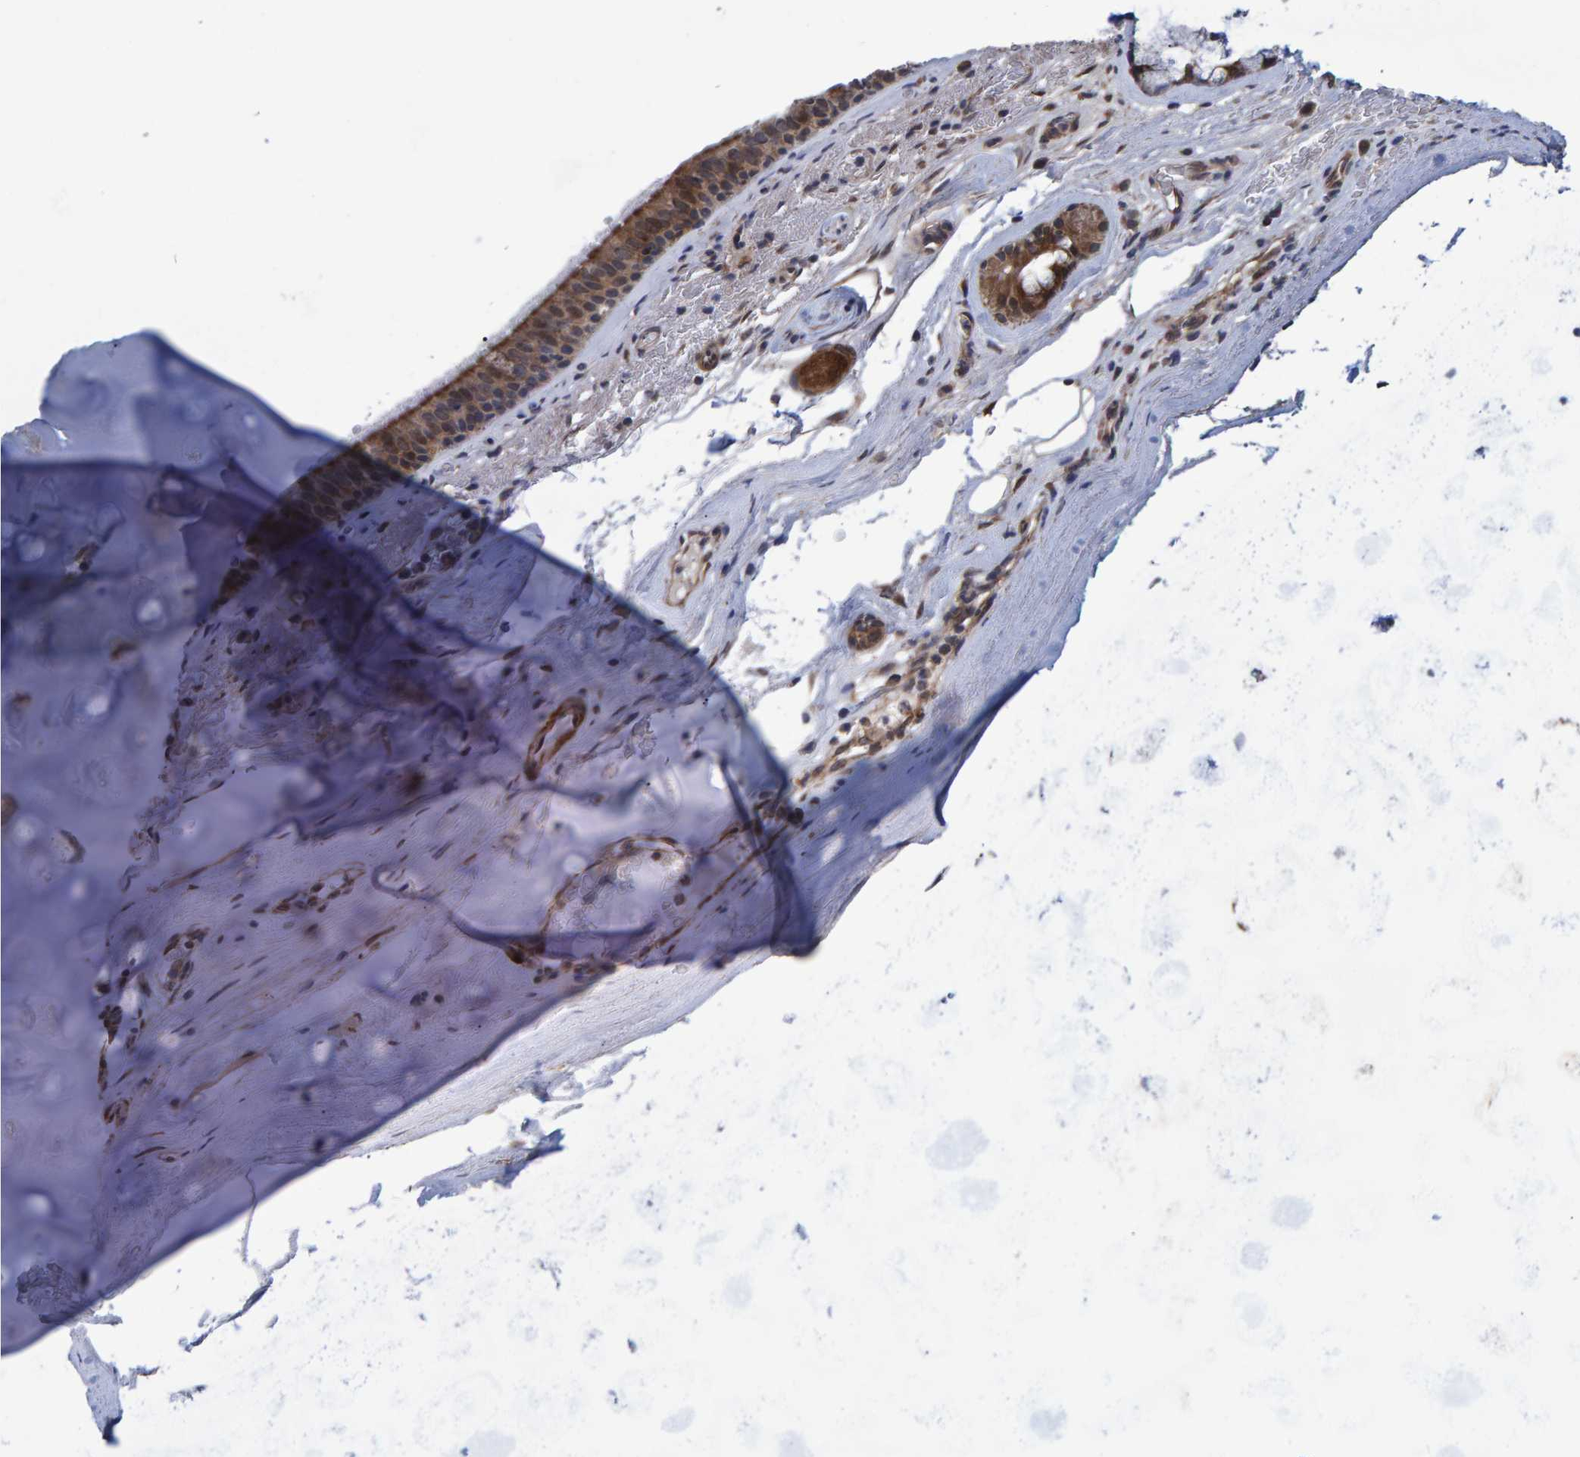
{"staining": {"intensity": "moderate", "quantity": ">75%", "location": "cytoplasmic/membranous"}, "tissue": "bronchus", "cell_type": "Respiratory epithelial cells", "image_type": "normal", "snomed": [{"axis": "morphology", "description": "Normal tissue, NOS"}, {"axis": "topography", "description": "Cartilage tissue"}], "caption": "A brown stain shows moderate cytoplasmic/membranous staining of a protein in respiratory epithelial cells of unremarkable human bronchus. The staining was performed using DAB to visualize the protein expression in brown, while the nuclei were stained in blue with hematoxylin (Magnification: 20x).", "gene": "ATP6V1H", "patient": {"sex": "female", "age": 63}}